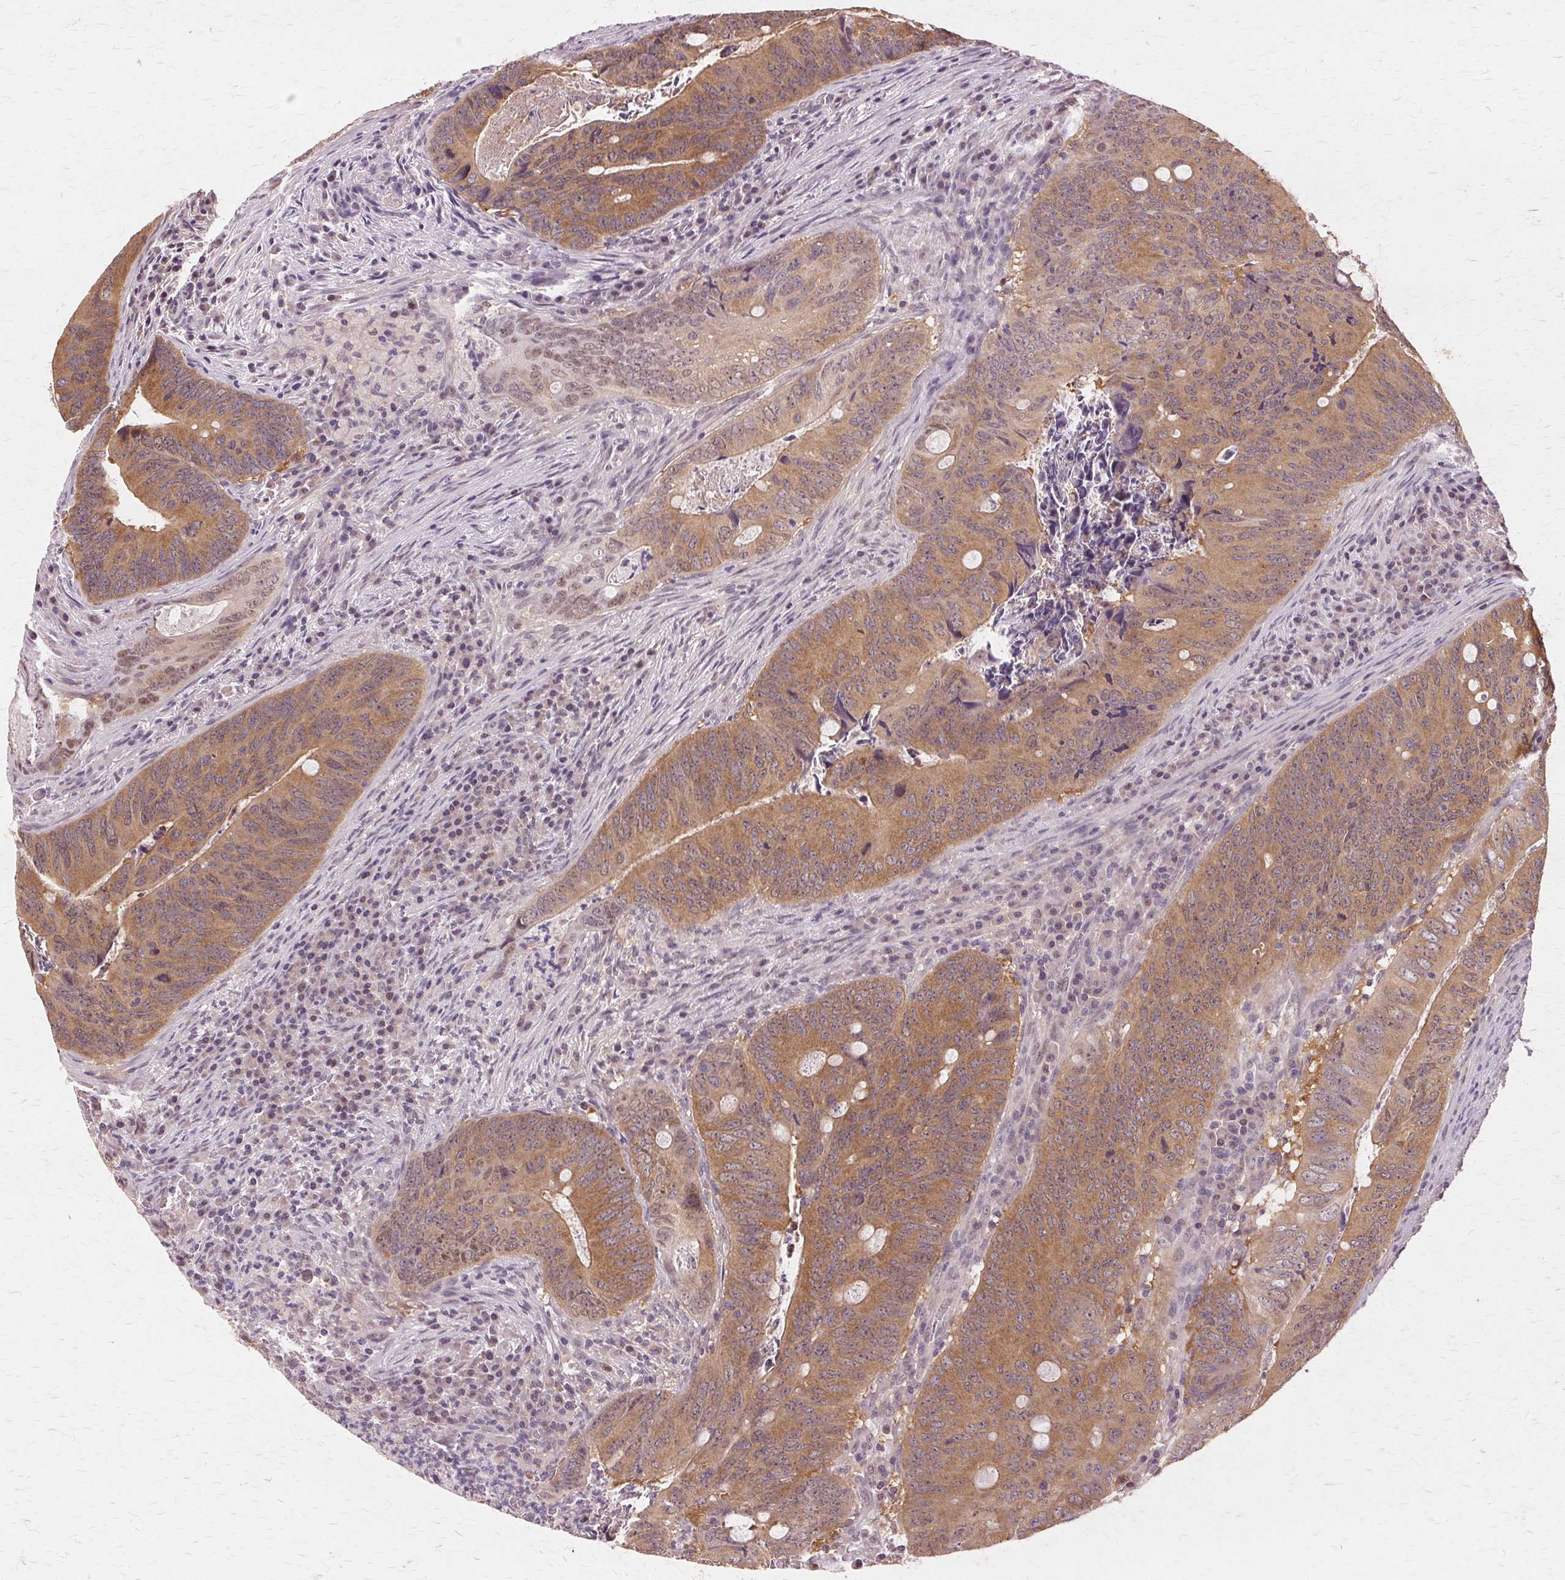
{"staining": {"intensity": "moderate", "quantity": ">75%", "location": "cytoplasmic/membranous"}, "tissue": "colorectal cancer", "cell_type": "Tumor cells", "image_type": "cancer", "snomed": [{"axis": "morphology", "description": "Adenocarcinoma, NOS"}, {"axis": "topography", "description": "Colon"}], "caption": "Protein expression analysis of colorectal cancer (adenocarcinoma) demonstrates moderate cytoplasmic/membranous expression in about >75% of tumor cells.", "gene": "PRMT5", "patient": {"sex": "female", "age": 74}}